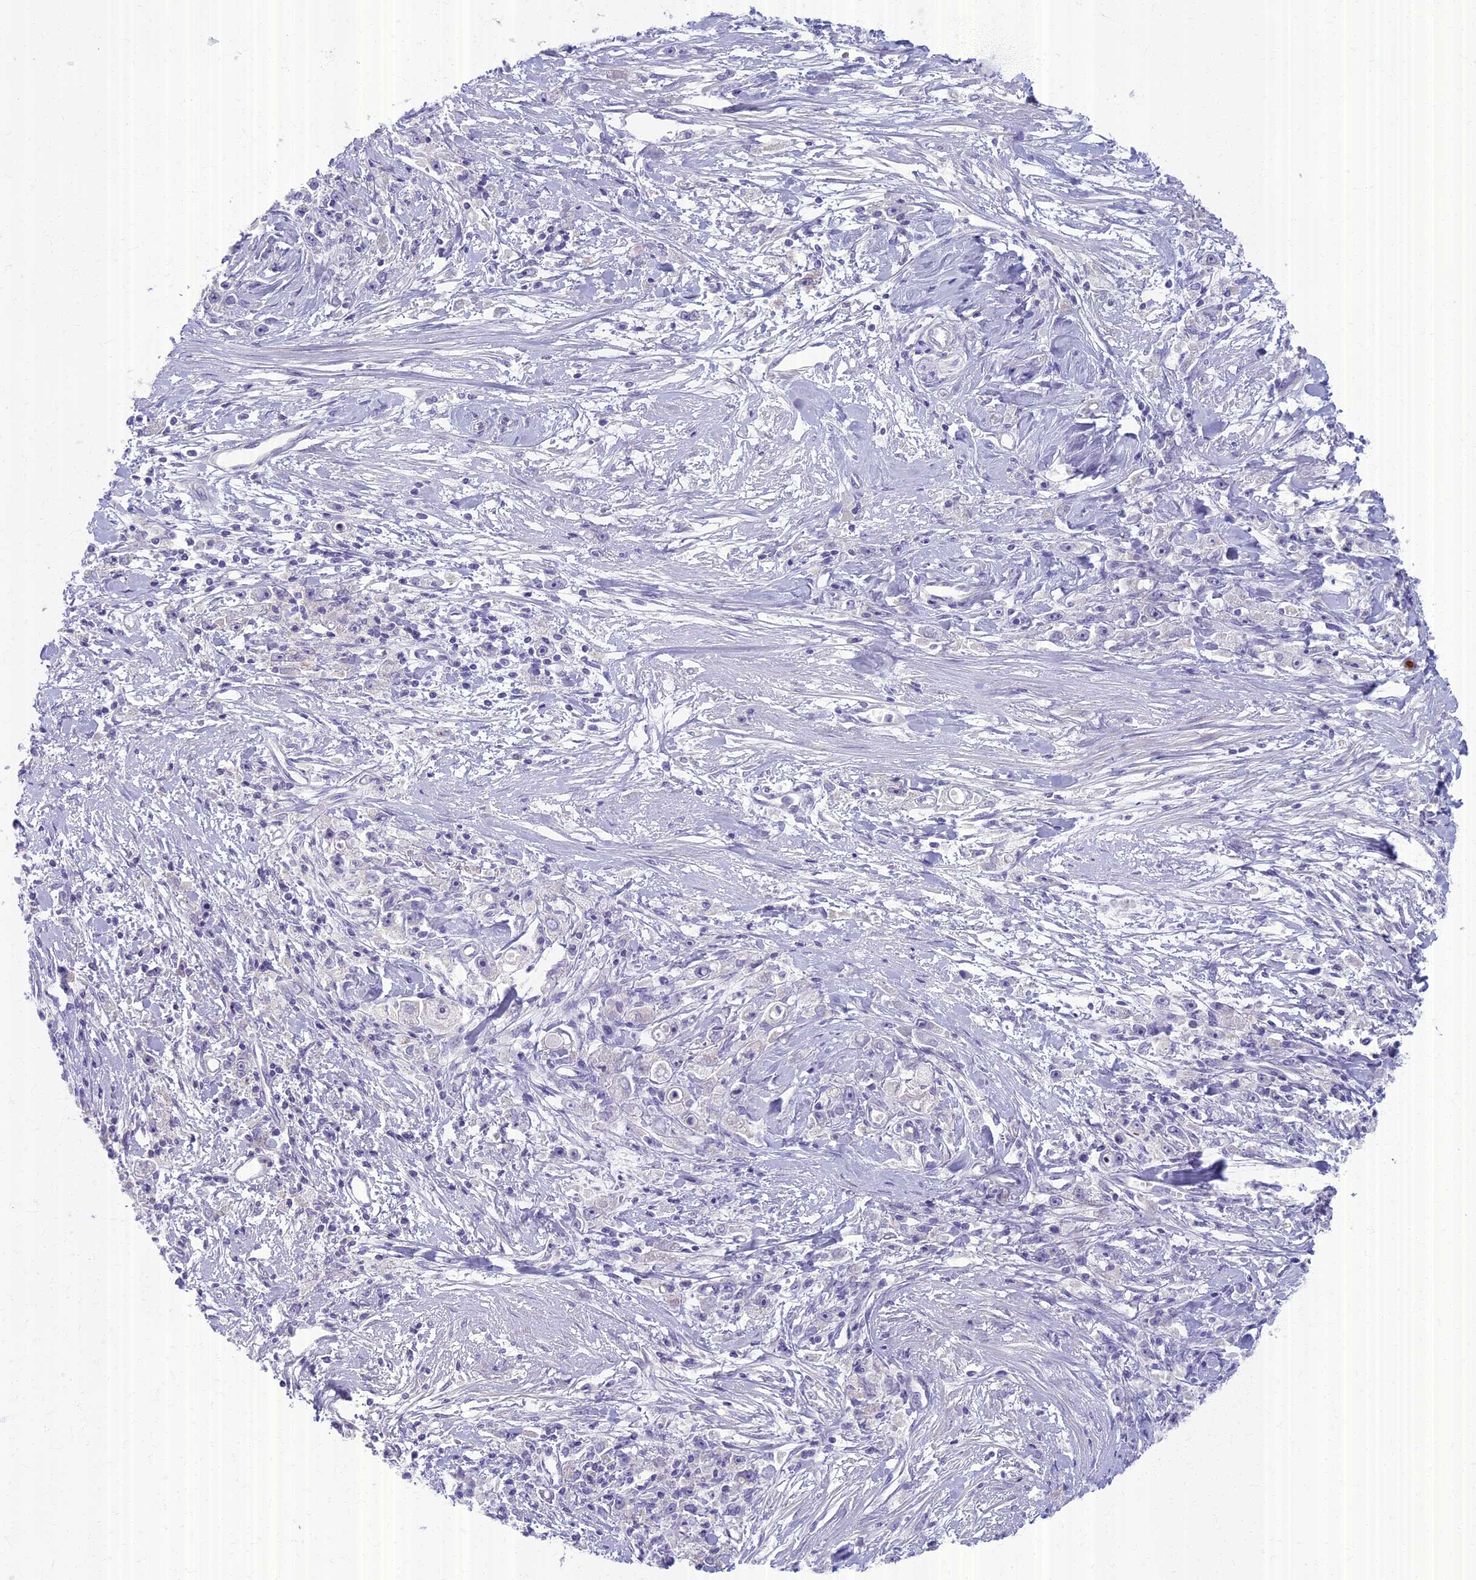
{"staining": {"intensity": "negative", "quantity": "none", "location": "none"}, "tissue": "stomach cancer", "cell_type": "Tumor cells", "image_type": "cancer", "snomed": [{"axis": "morphology", "description": "Adenocarcinoma, NOS"}, {"axis": "topography", "description": "Stomach"}], "caption": "Tumor cells are negative for brown protein staining in adenocarcinoma (stomach).", "gene": "AP4E1", "patient": {"sex": "female", "age": 59}}